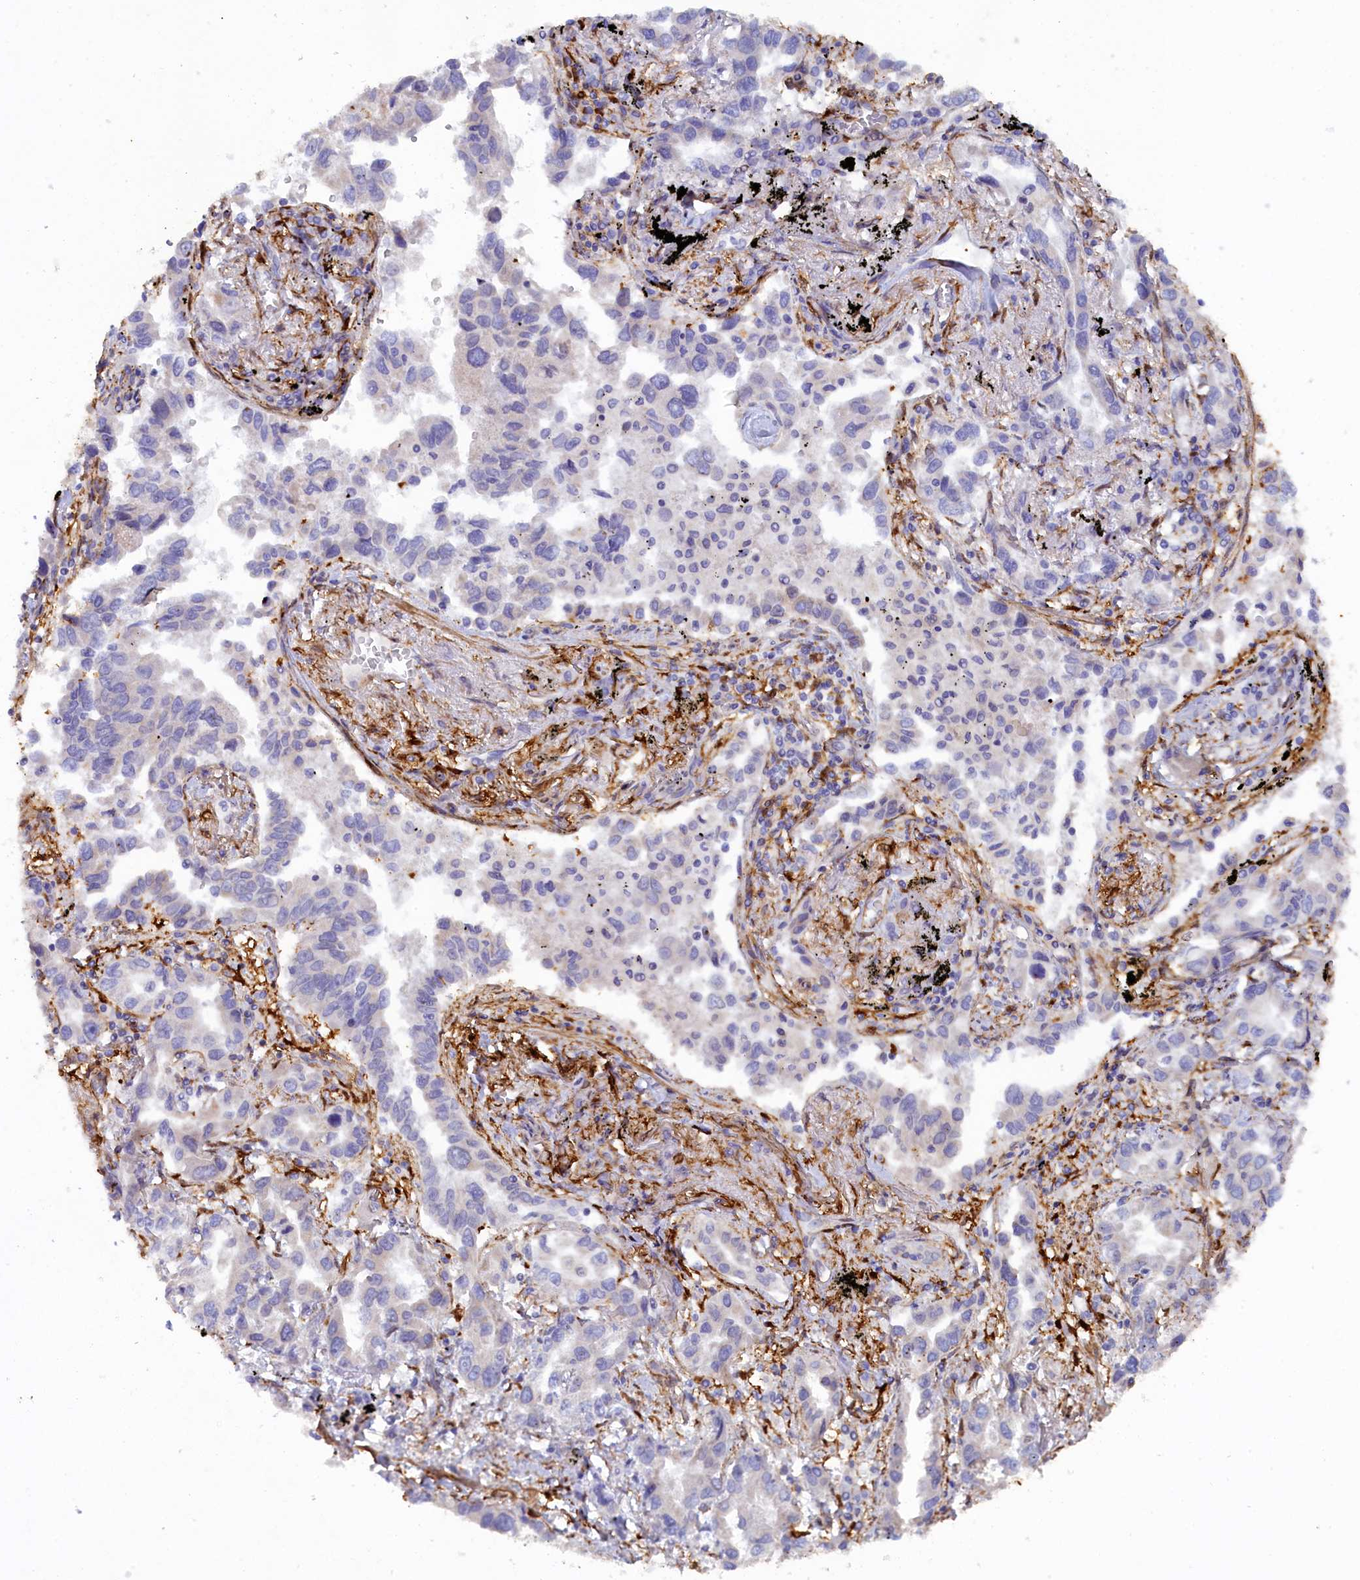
{"staining": {"intensity": "negative", "quantity": "none", "location": "none"}, "tissue": "lung cancer", "cell_type": "Tumor cells", "image_type": "cancer", "snomed": [{"axis": "morphology", "description": "Adenocarcinoma, NOS"}, {"axis": "topography", "description": "Lung"}], "caption": "A photomicrograph of human adenocarcinoma (lung) is negative for staining in tumor cells.", "gene": "POGLUT3", "patient": {"sex": "male", "age": 67}}